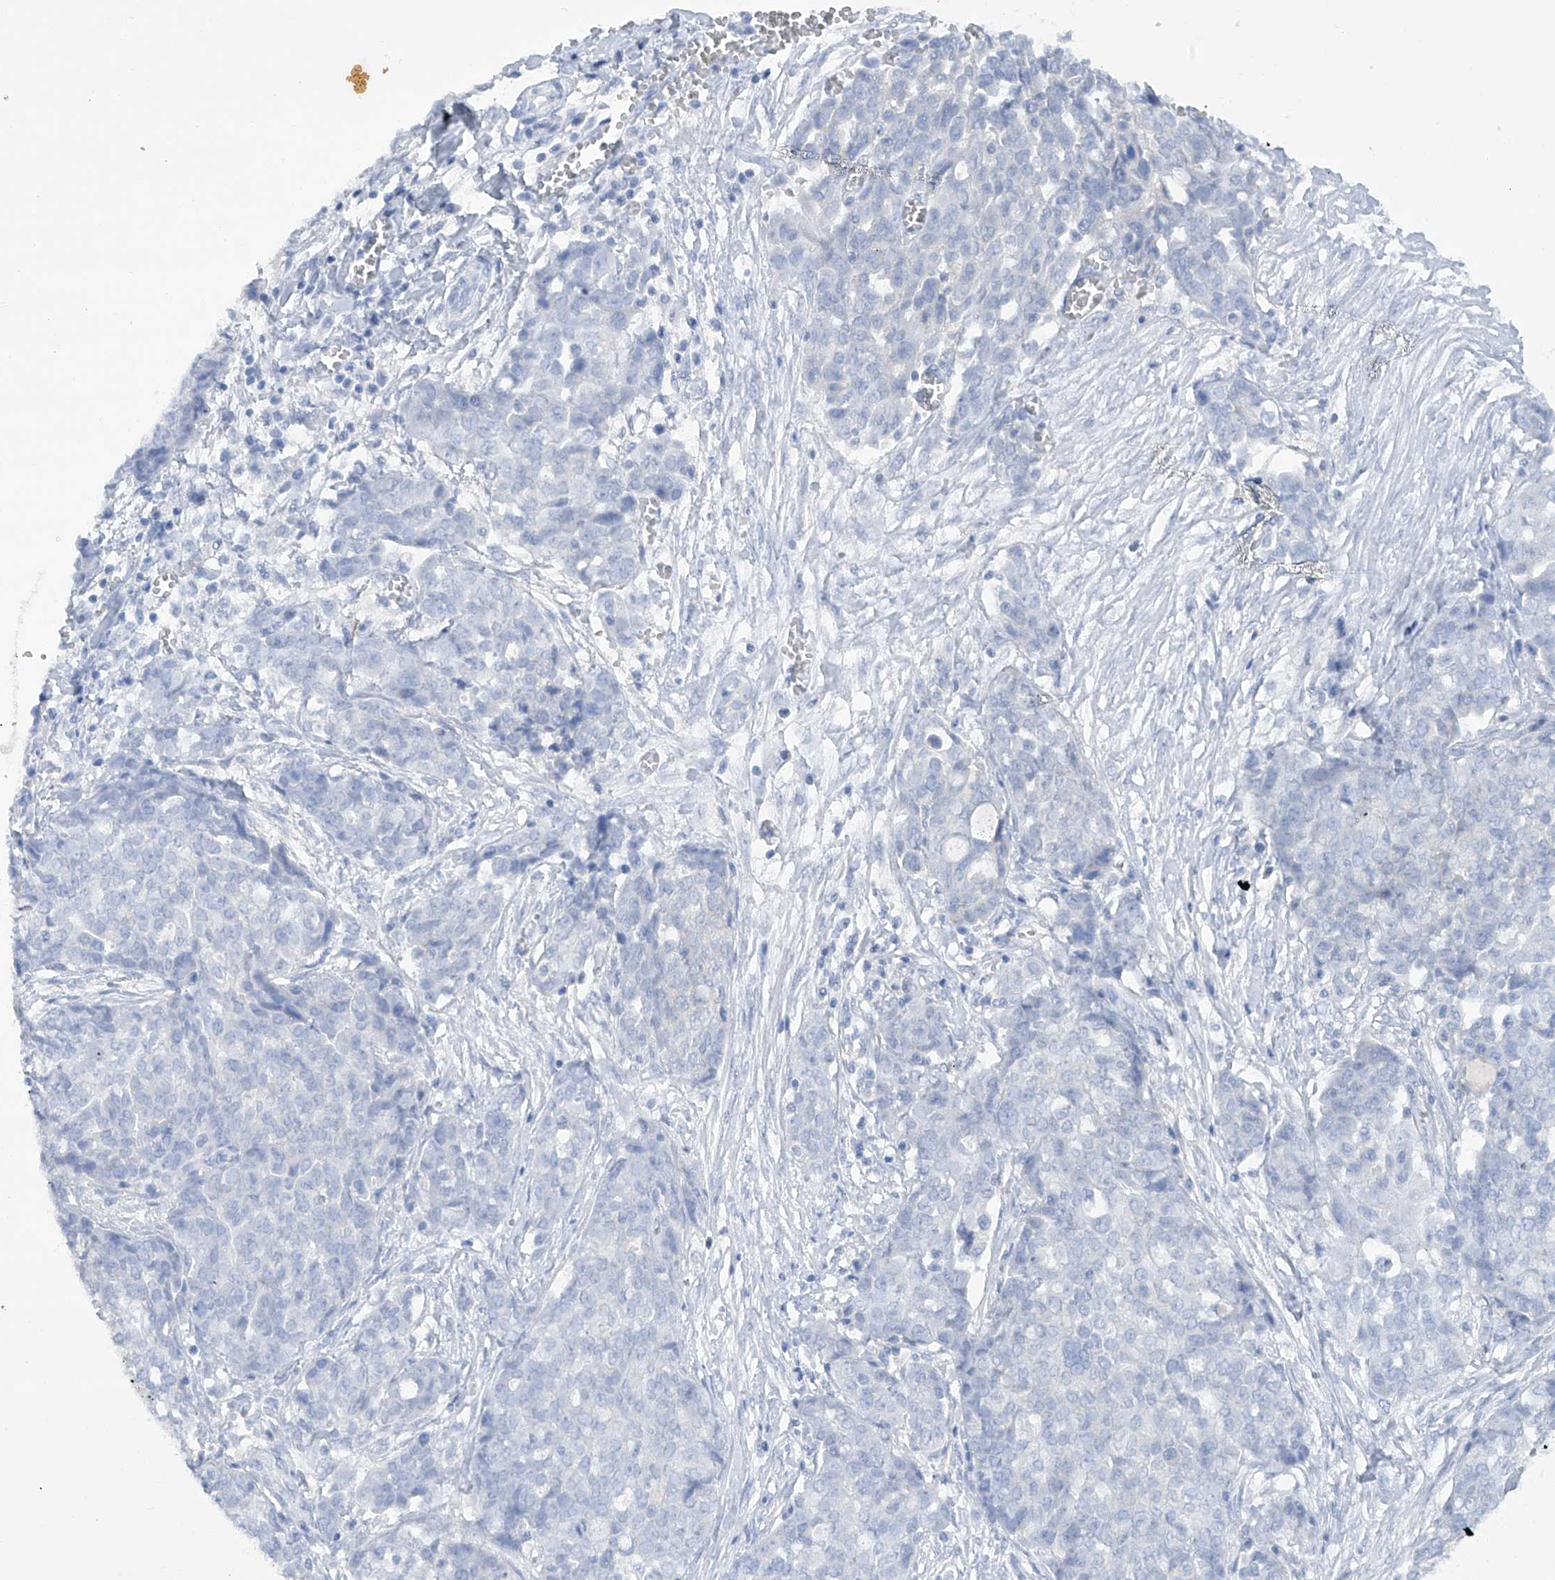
{"staining": {"intensity": "negative", "quantity": "none", "location": "none"}, "tissue": "ovarian cancer", "cell_type": "Tumor cells", "image_type": "cancer", "snomed": [{"axis": "morphology", "description": "Cystadenocarcinoma, serous, NOS"}, {"axis": "topography", "description": "Soft tissue"}, {"axis": "topography", "description": "Ovary"}], "caption": "A high-resolution image shows immunohistochemistry (IHC) staining of serous cystadenocarcinoma (ovarian), which exhibits no significant expression in tumor cells.", "gene": "HAS3", "patient": {"sex": "female", "age": 57}}